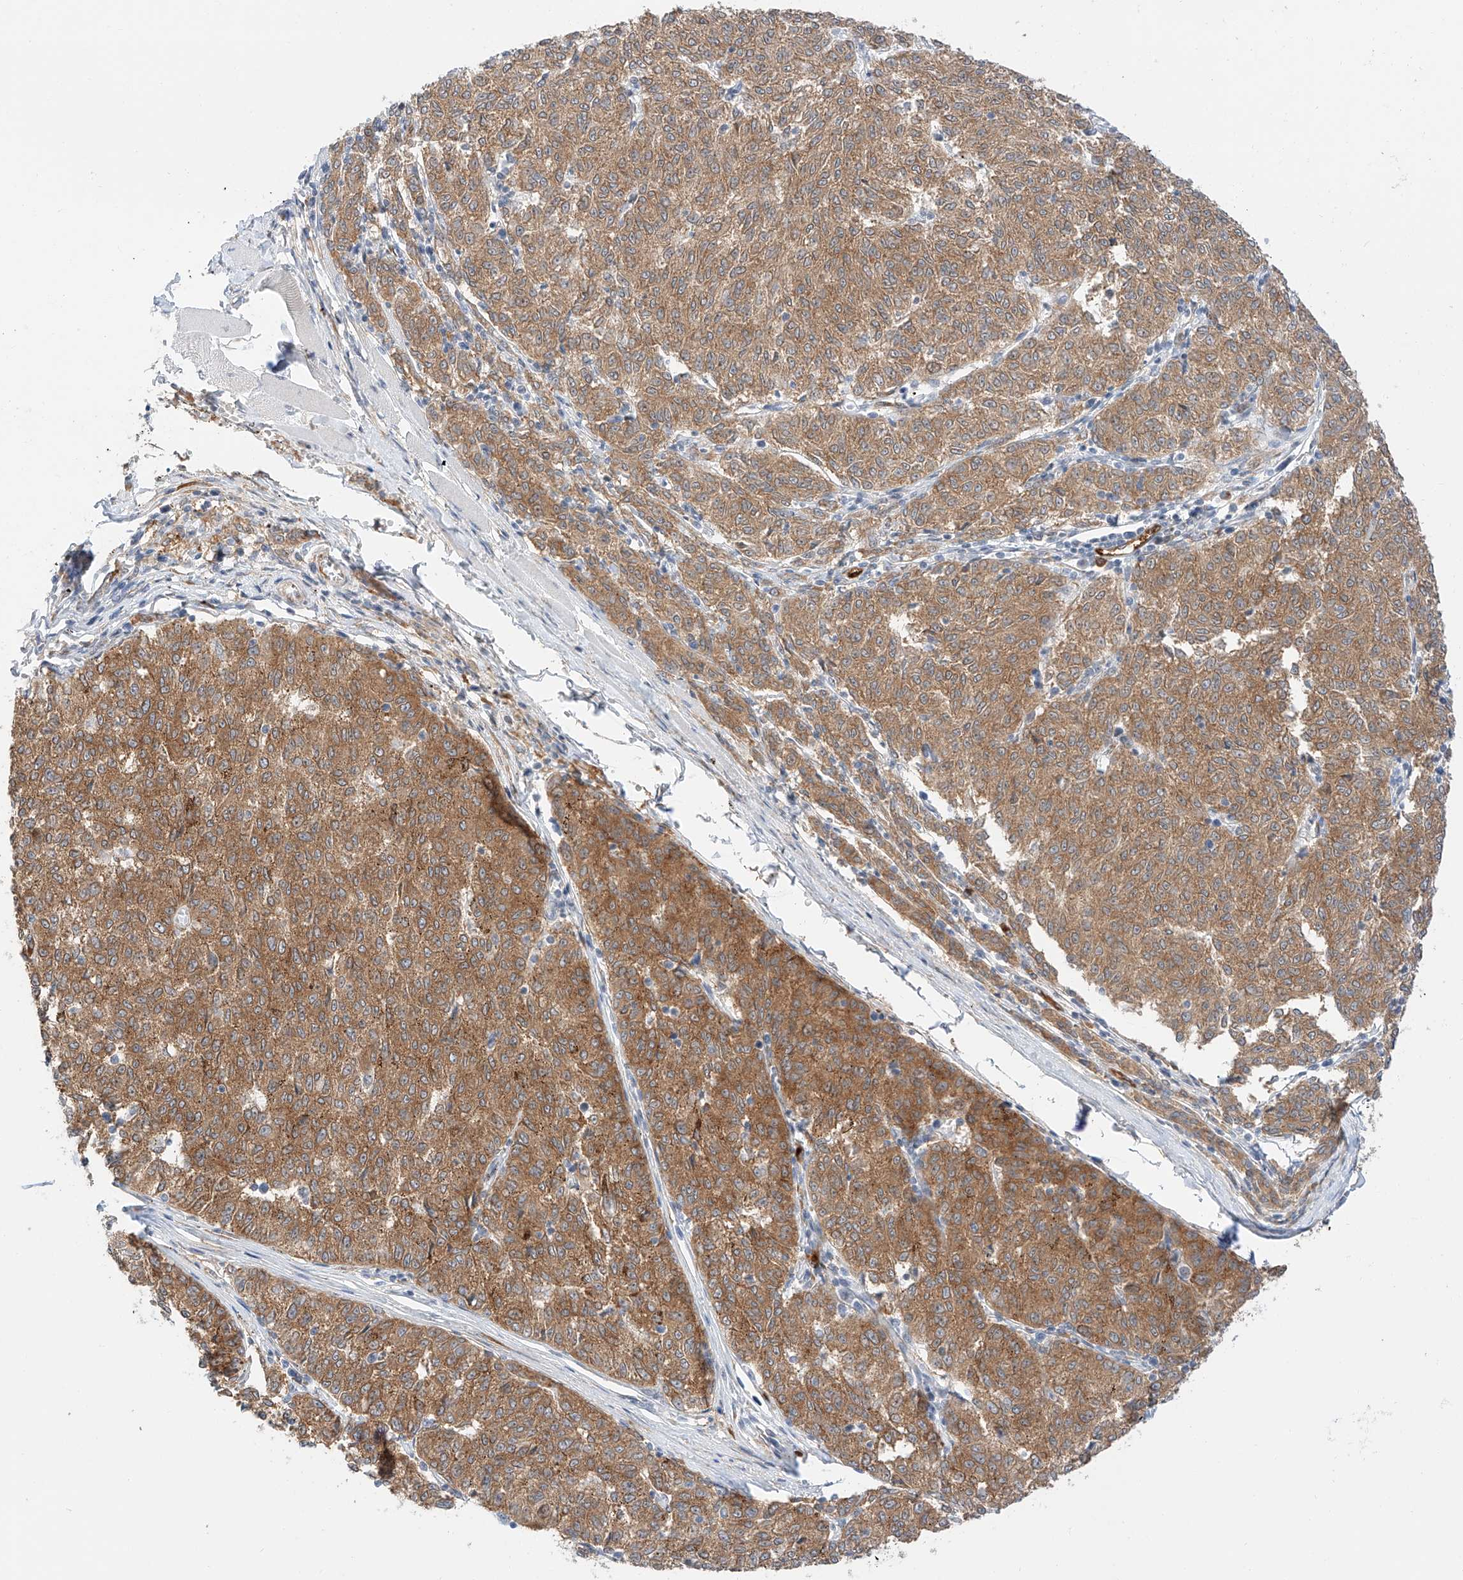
{"staining": {"intensity": "moderate", "quantity": ">75%", "location": "cytoplasmic/membranous"}, "tissue": "melanoma", "cell_type": "Tumor cells", "image_type": "cancer", "snomed": [{"axis": "morphology", "description": "Malignant melanoma, NOS"}, {"axis": "topography", "description": "Skin"}], "caption": "Immunohistochemical staining of malignant melanoma shows medium levels of moderate cytoplasmic/membranous expression in approximately >75% of tumor cells. The staining was performed using DAB (3,3'-diaminobenzidine), with brown indicating positive protein expression. Nuclei are stained blue with hematoxylin.", "gene": "CARMIL1", "patient": {"sex": "female", "age": 72}}